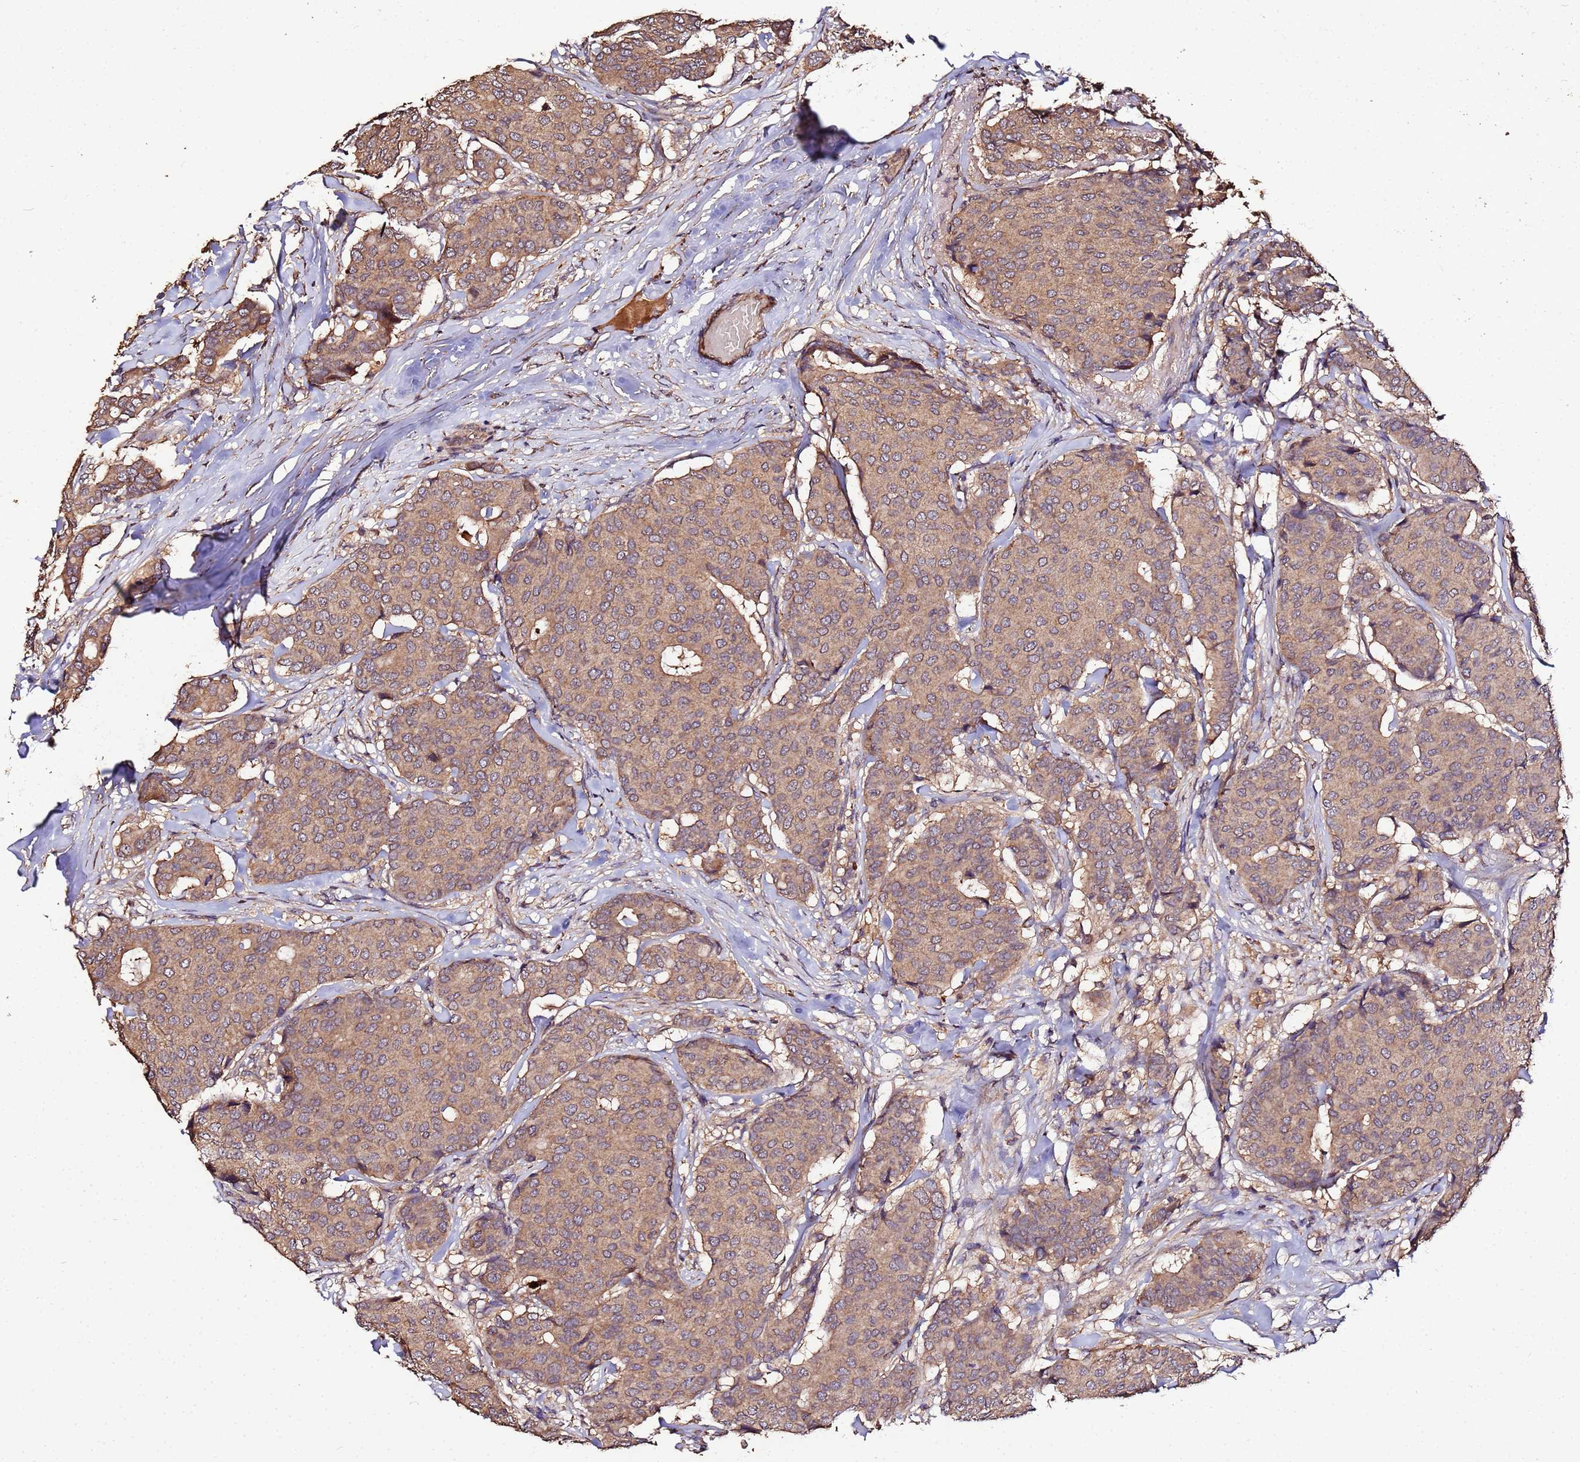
{"staining": {"intensity": "moderate", "quantity": ">75%", "location": "cytoplasmic/membranous"}, "tissue": "breast cancer", "cell_type": "Tumor cells", "image_type": "cancer", "snomed": [{"axis": "morphology", "description": "Duct carcinoma"}, {"axis": "topography", "description": "Breast"}], "caption": "High-magnification brightfield microscopy of breast cancer (infiltrating ductal carcinoma) stained with DAB (3,3'-diaminobenzidine) (brown) and counterstained with hematoxylin (blue). tumor cells exhibit moderate cytoplasmic/membranous positivity is identified in about>75% of cells. (DAB (3,3'-diaminobenzidine) IHC, brown staining for protein, blue staining for nuclei).", "gene": "MTERF1", "patient": {"sex": "female", "age": 75}}